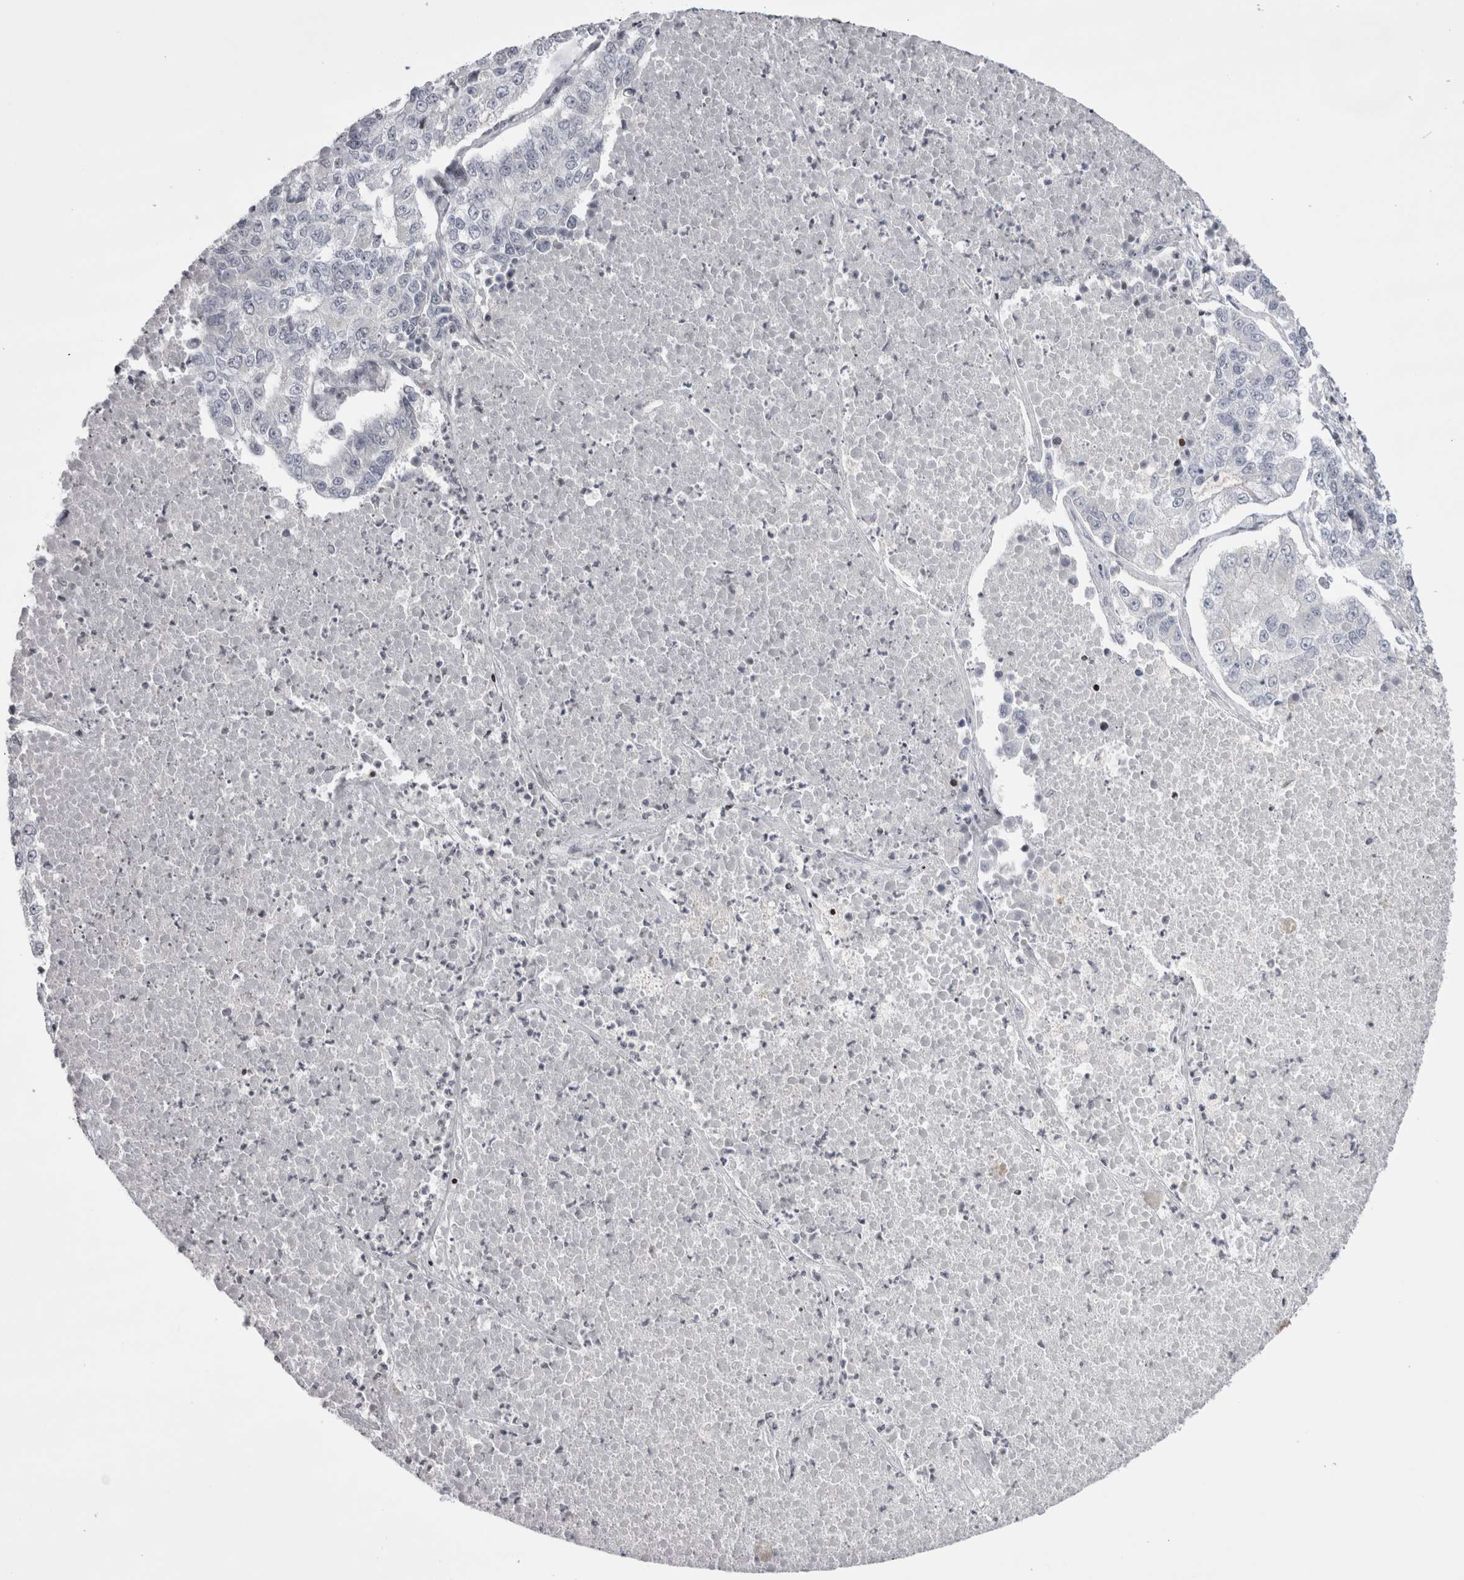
{"staining": {"intensity": "negative", "quantity": "none", "location": "none"}, "tissue": "lung cancer", "cell_type": "Tumor cells", "image_type": "cancer", "snomed": [{"axis": "morphology", "description": "Adenocarcinoma, NOS"}, {"axis": "topography", "description": "Lung"}], "caption": "Image shows no protein expression in tumor cells of lung cancer (adenocarcinoma) tissue.", "gene": "FNDC8", "patient": {"sex": "male", "age": 49}}